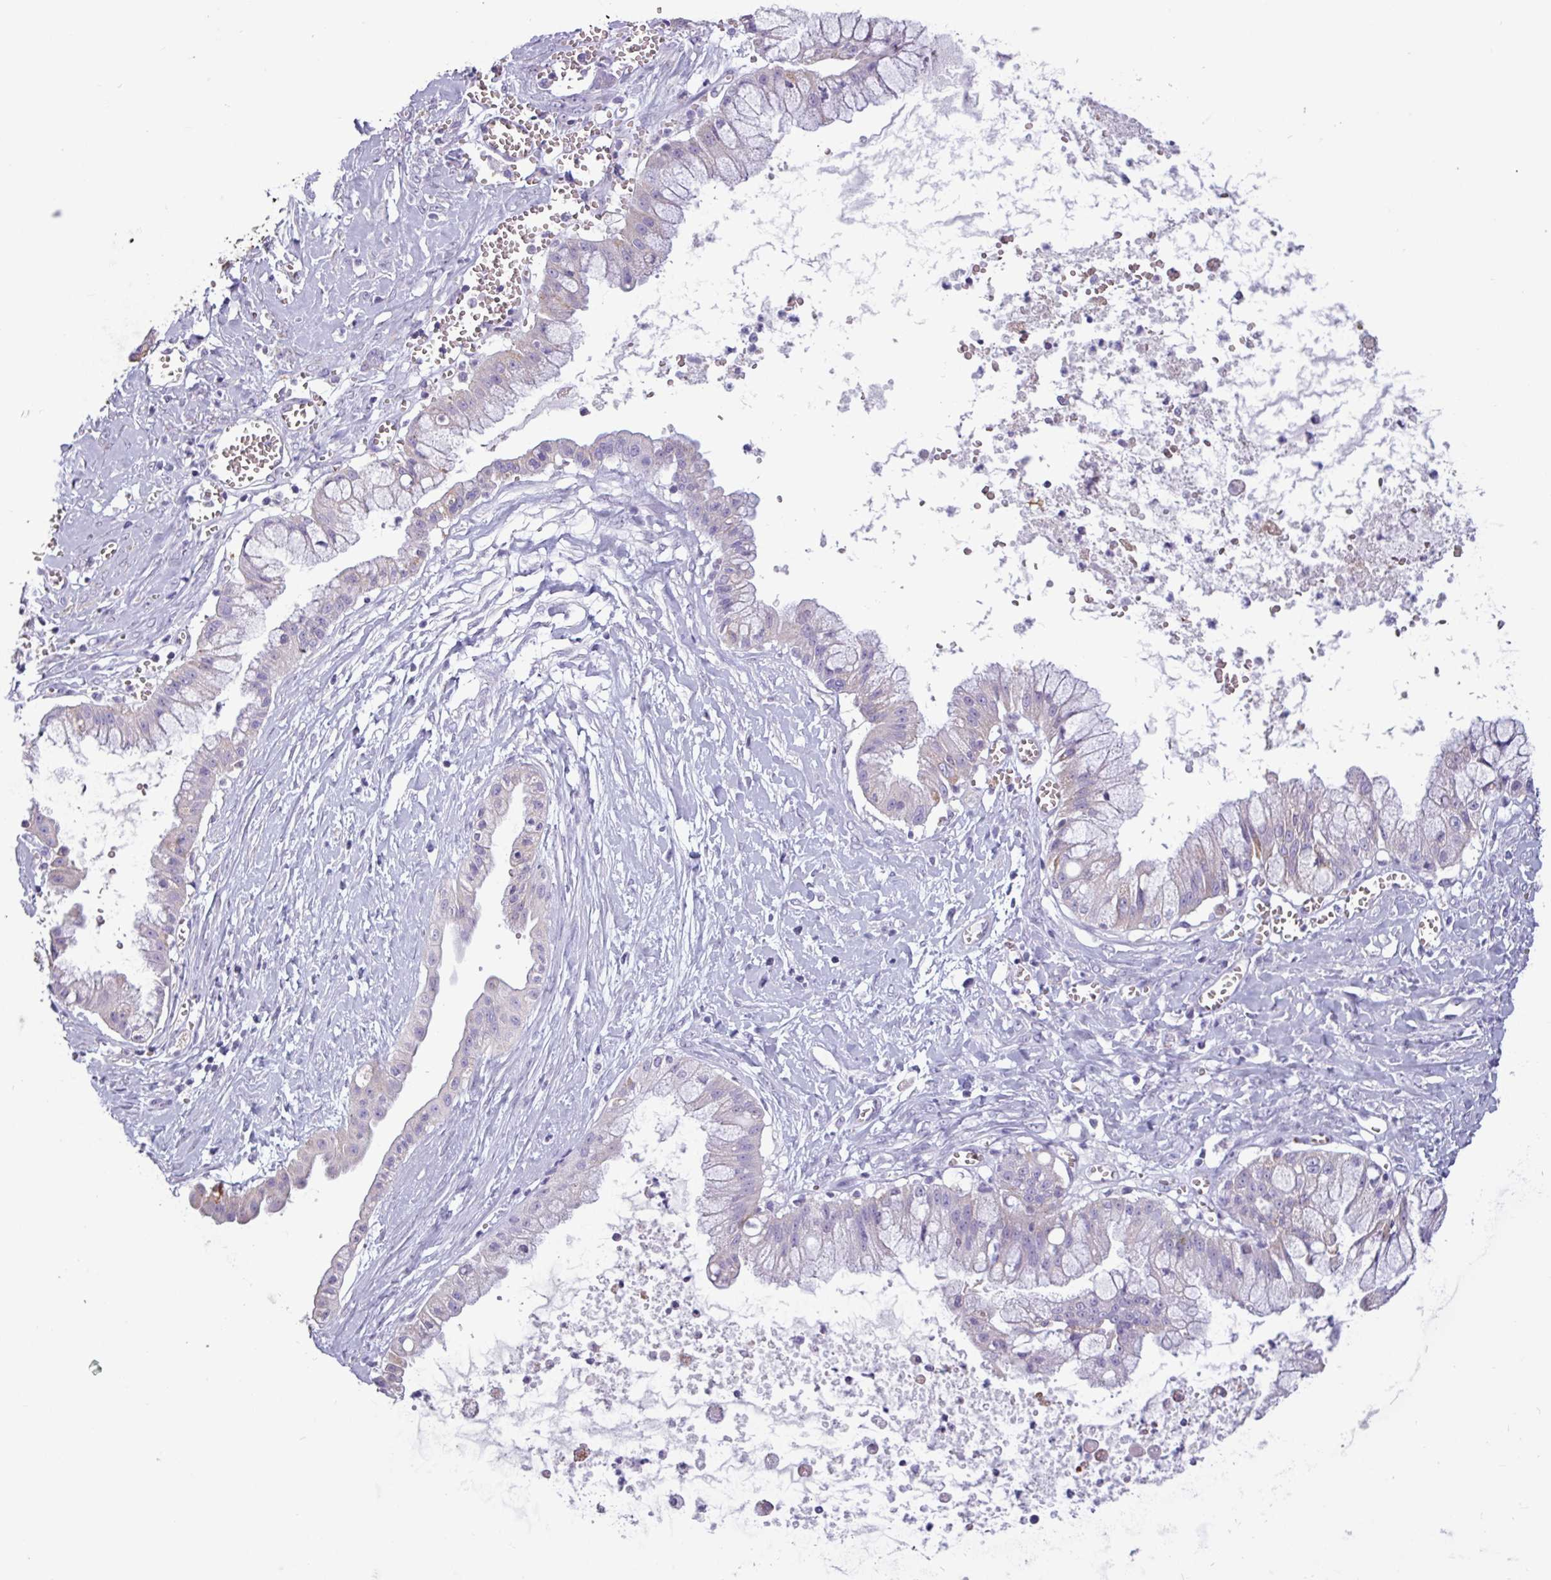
{"staining": {"intensity": "negative", "quantity": "none", "location": "none"}, "tissue": "ovarian cancer", "cell_type": "Tumor cells", "image_type": "cancer", "snomed": [{"axis": "morphology", "description": "Cystadenocarcinoma, mucinous, NOS"}, {"axis": "topography", "description": "Ovary"}], "caption": "The photomicrograph reveals no significant staining in tumor cells of ovarian cancer.", "gene": "CAMK1", "patient": {"sex": "female", "age": 70}}